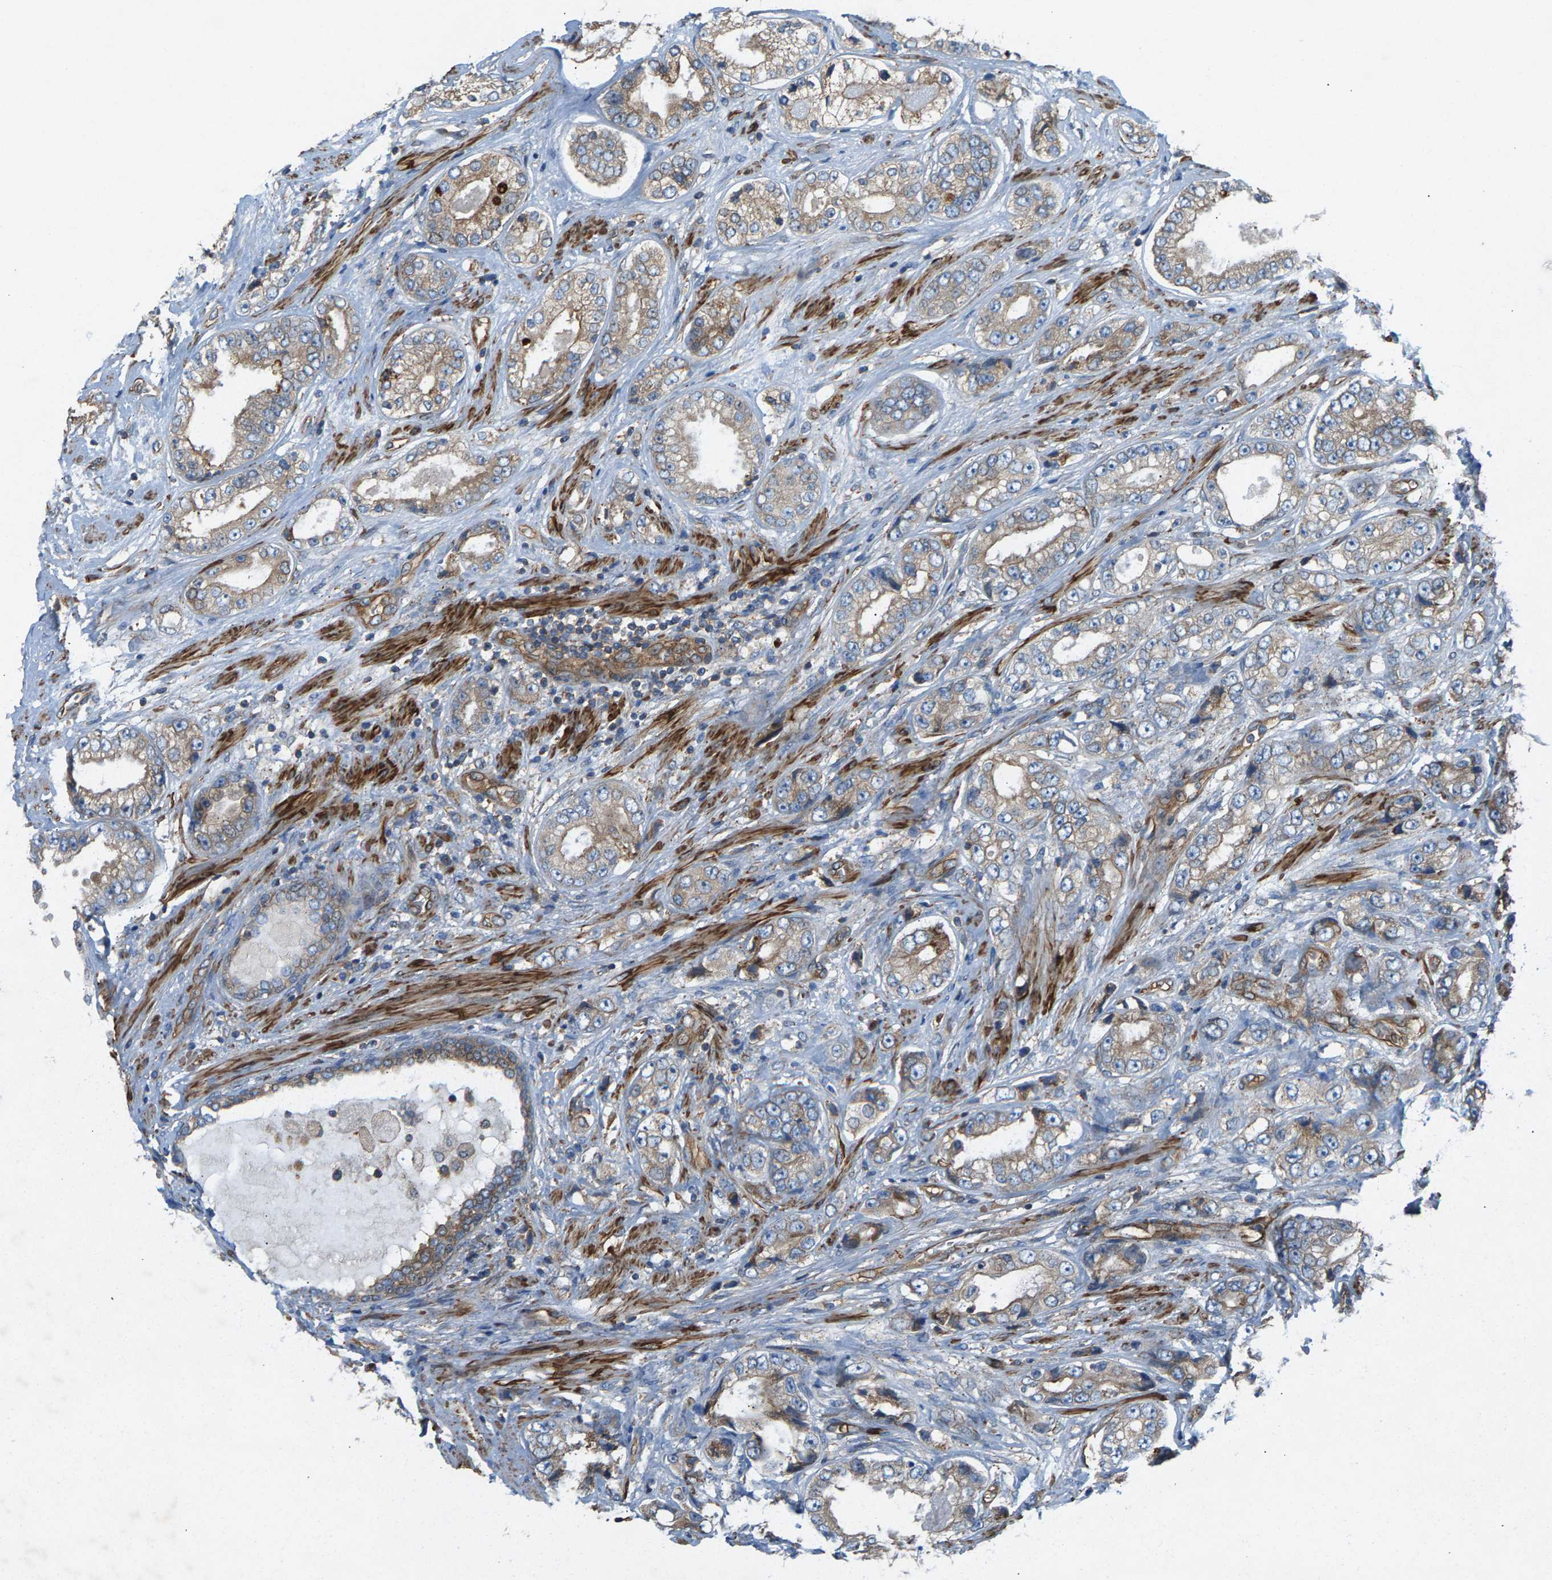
{"staining": {"intensity": "weak", "quantity": "25%-75%", "location": "cytoplasmic/membranous"}, "tissue": "prostate cancer", "cell_type": "Tumor cells", "image_type": "cancer", "snomed": [{"axis": "morphology", "description": "Adenocarcinoma, High grade"}, {"axis": "topography", "description": "Prostate"}], "caption": "Human adenocarcinoma (high-grade) (prostate) stained for a protein (brown) displays weak cytoplasmic/membranous positive expression in approximately 25%-75% of tumor cells.", "gene": "PDCL", "patient": {"sex": "male", "age": 61}}